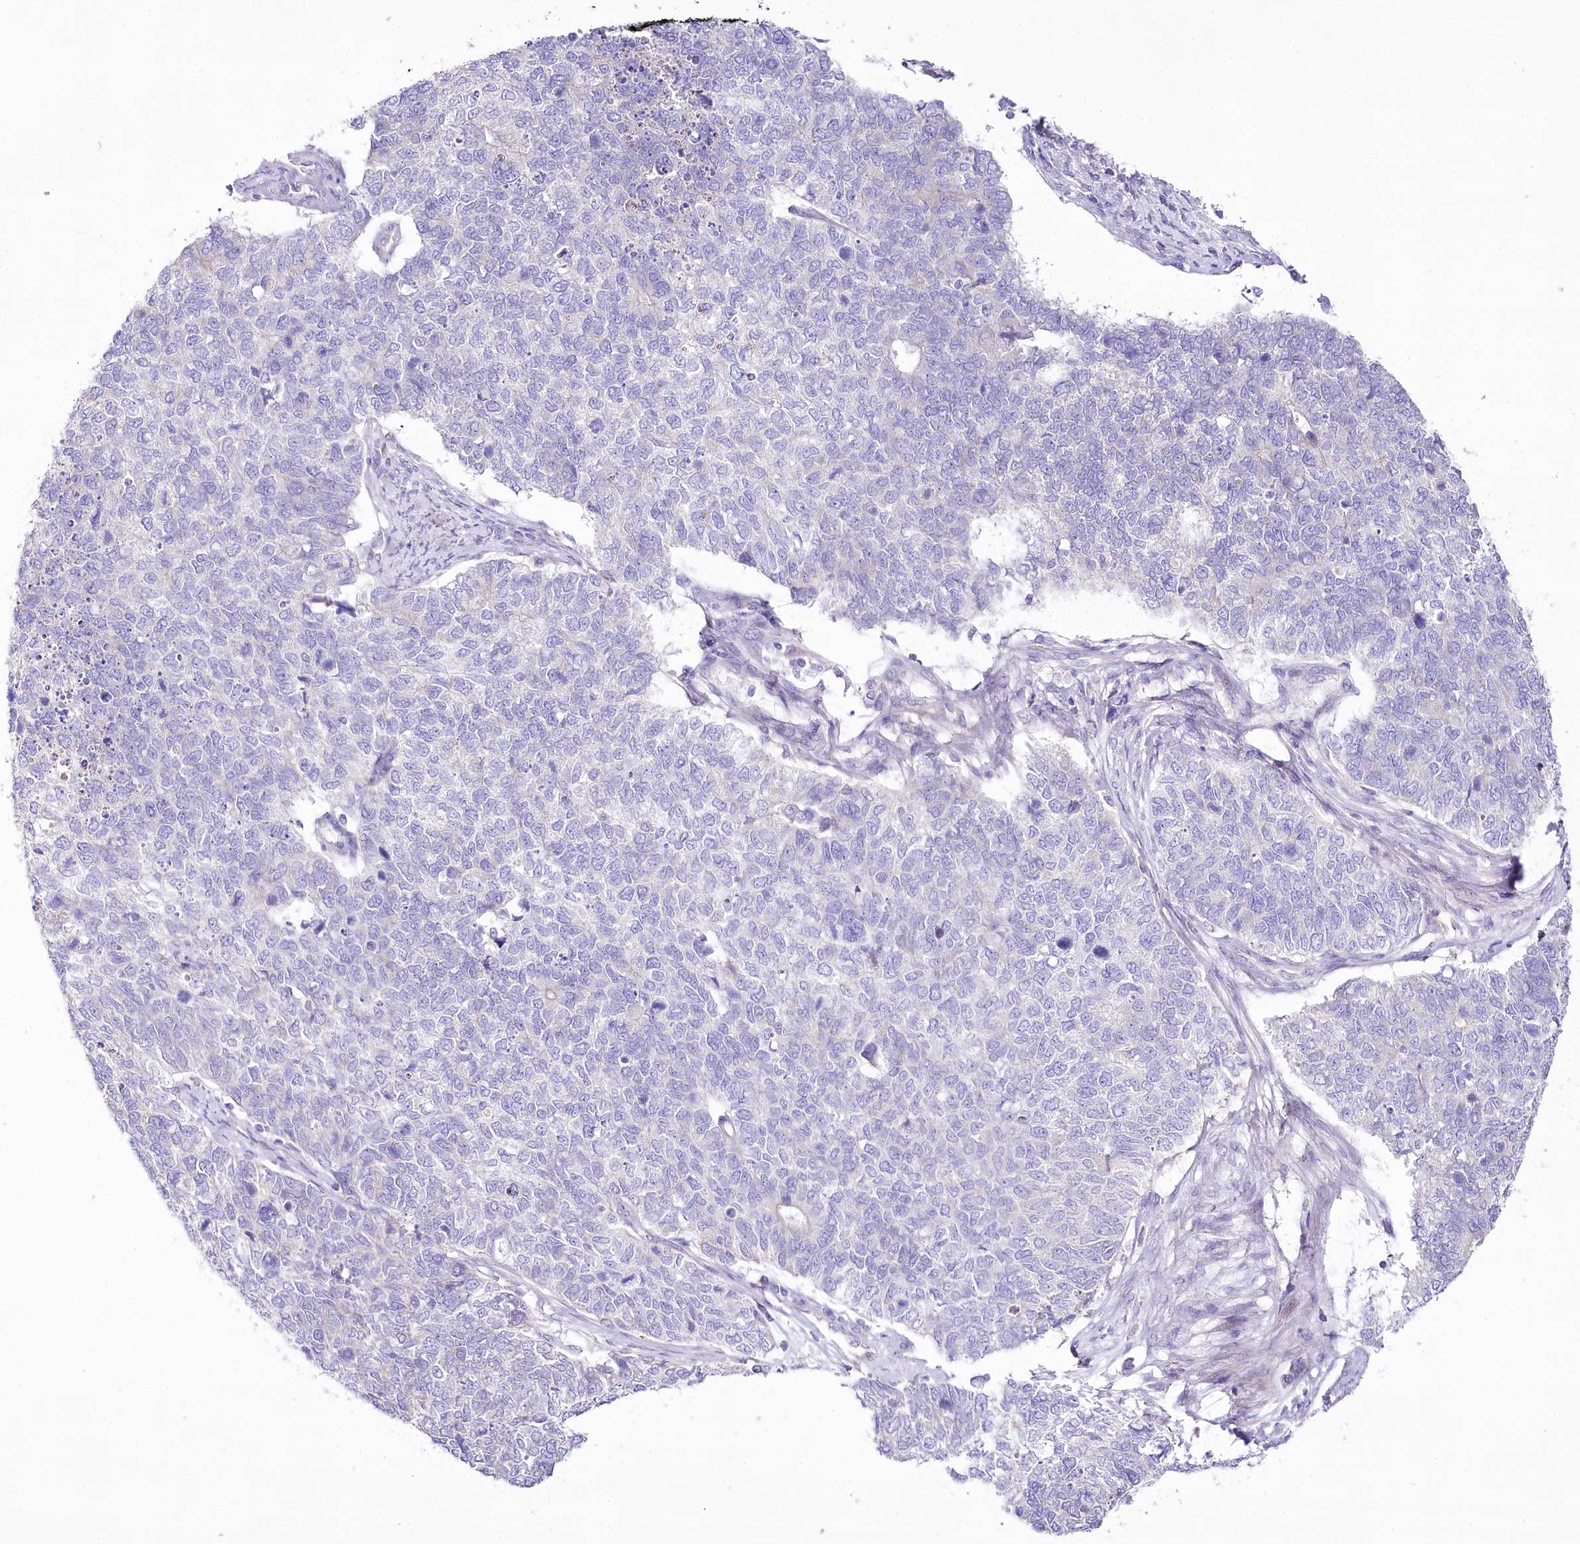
{"staining": {"intensity": "negative", "quantity": "none", "location": "none"}, "tissue": "cervical cancer", "cell_type": "Tumor cells", "image_type": "cancer", "snomed": [{"axis": "morphology", "description": "Squamous cell carcinoma, NOS"}, {"axis": "topography", "description": "Cervix"}], "caption": "Immunohistochemistry (IHC) of human cervical cancer (squamous cell carcinoma) reveals no staining in tumor cells.", "gene": "LRRC14B", "patient": {"sex": "female", "age": 63}}